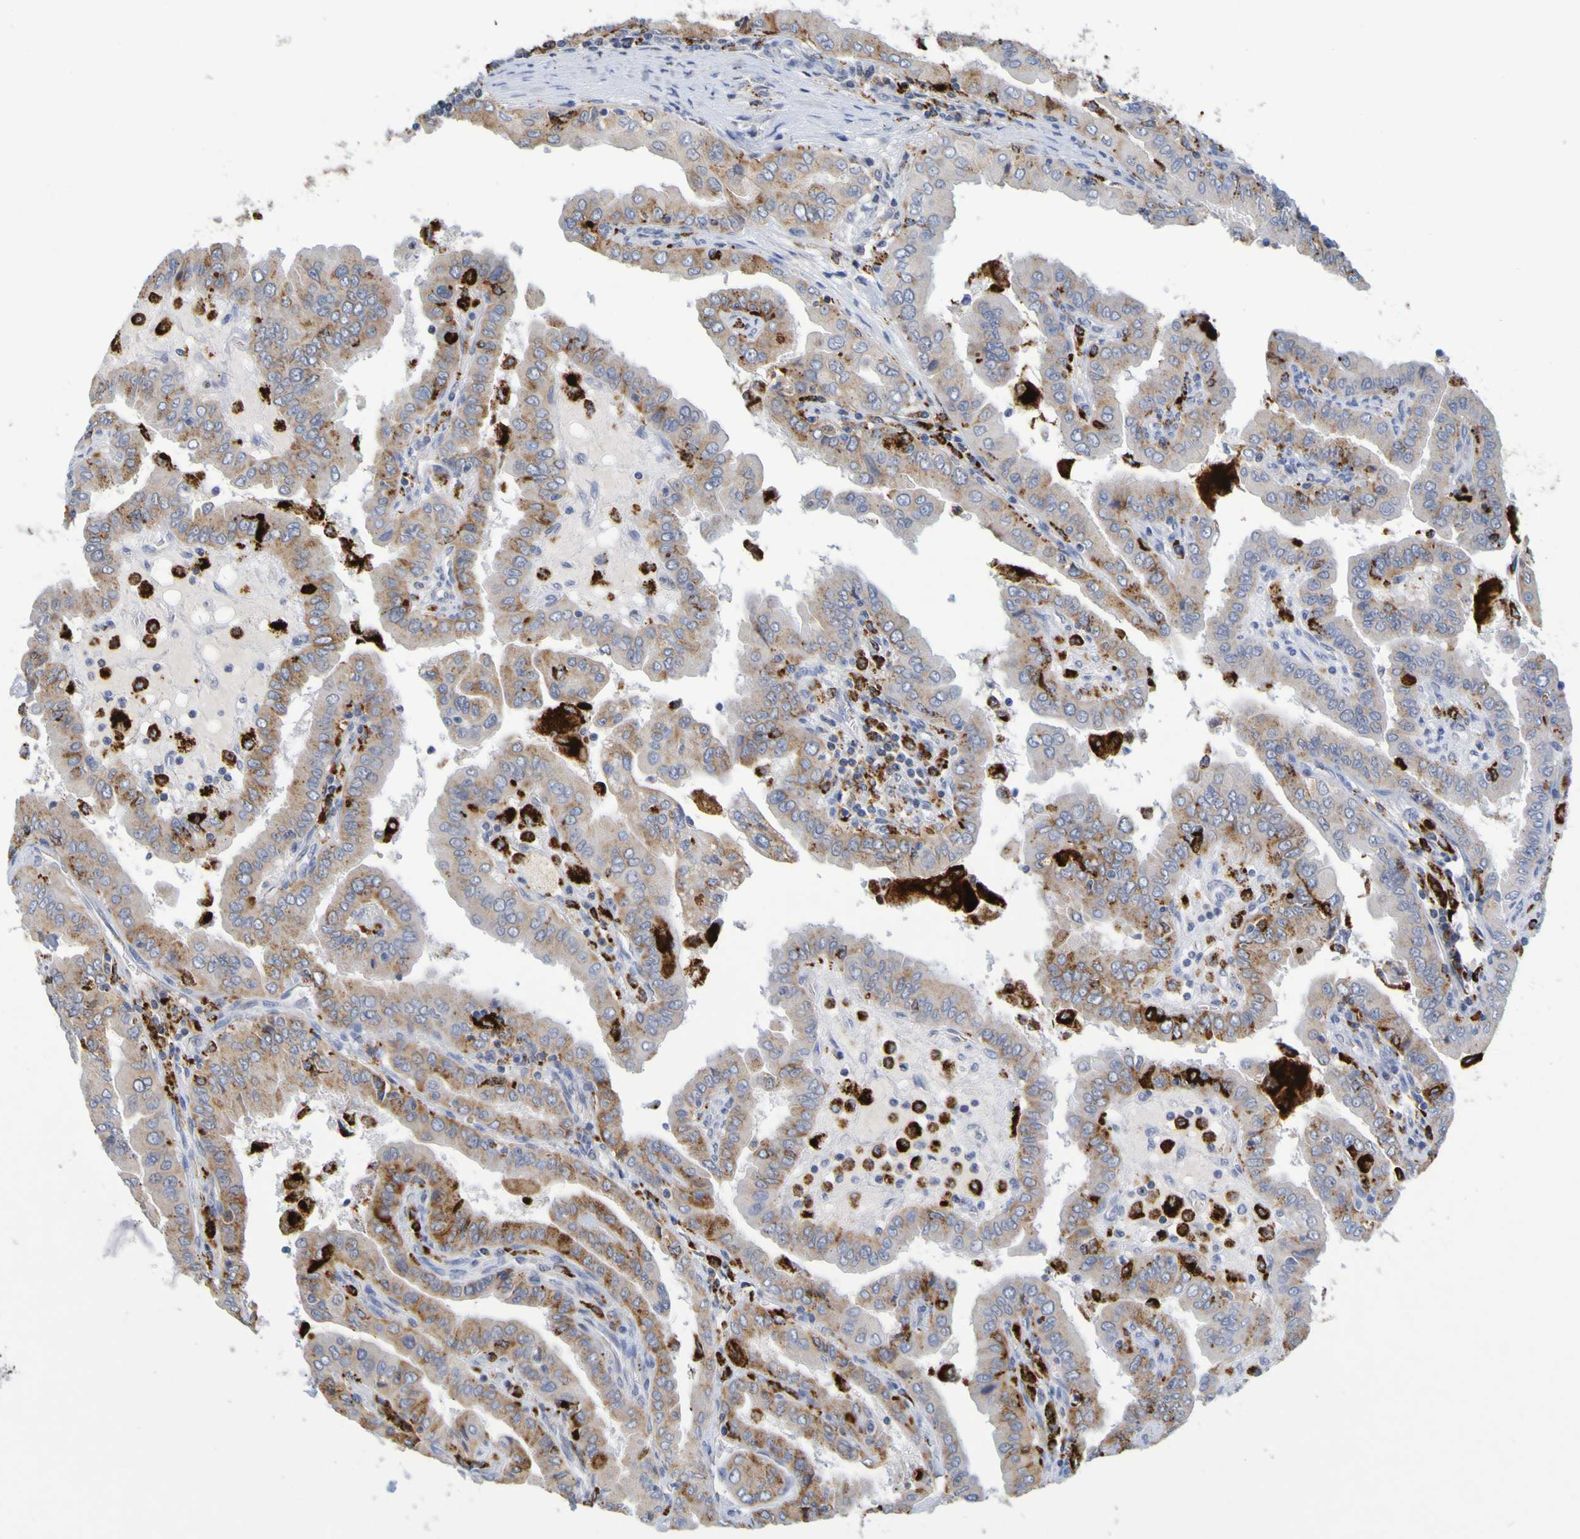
{"staining": {"intensity": "moderate", "quantity": "25%-75%", "location": "cytoplasmic/membranous"}, "tissue": "thyroid cancer", "cell_type": "Tumor cells", "image_type": "cancer", "snomed": [{"axis": "morphology", "description": "Papillary adenocarcinoma, NOS"}, {"axis": "topography", "description": "Thyroid gland"}], "caption": "Papillary adenocarcinoma (thyroid) stained with a protein marker displays moderate staining in tumor cells.", "gene": "TPH1", "patient": {"sex": "male", "age": 33}}